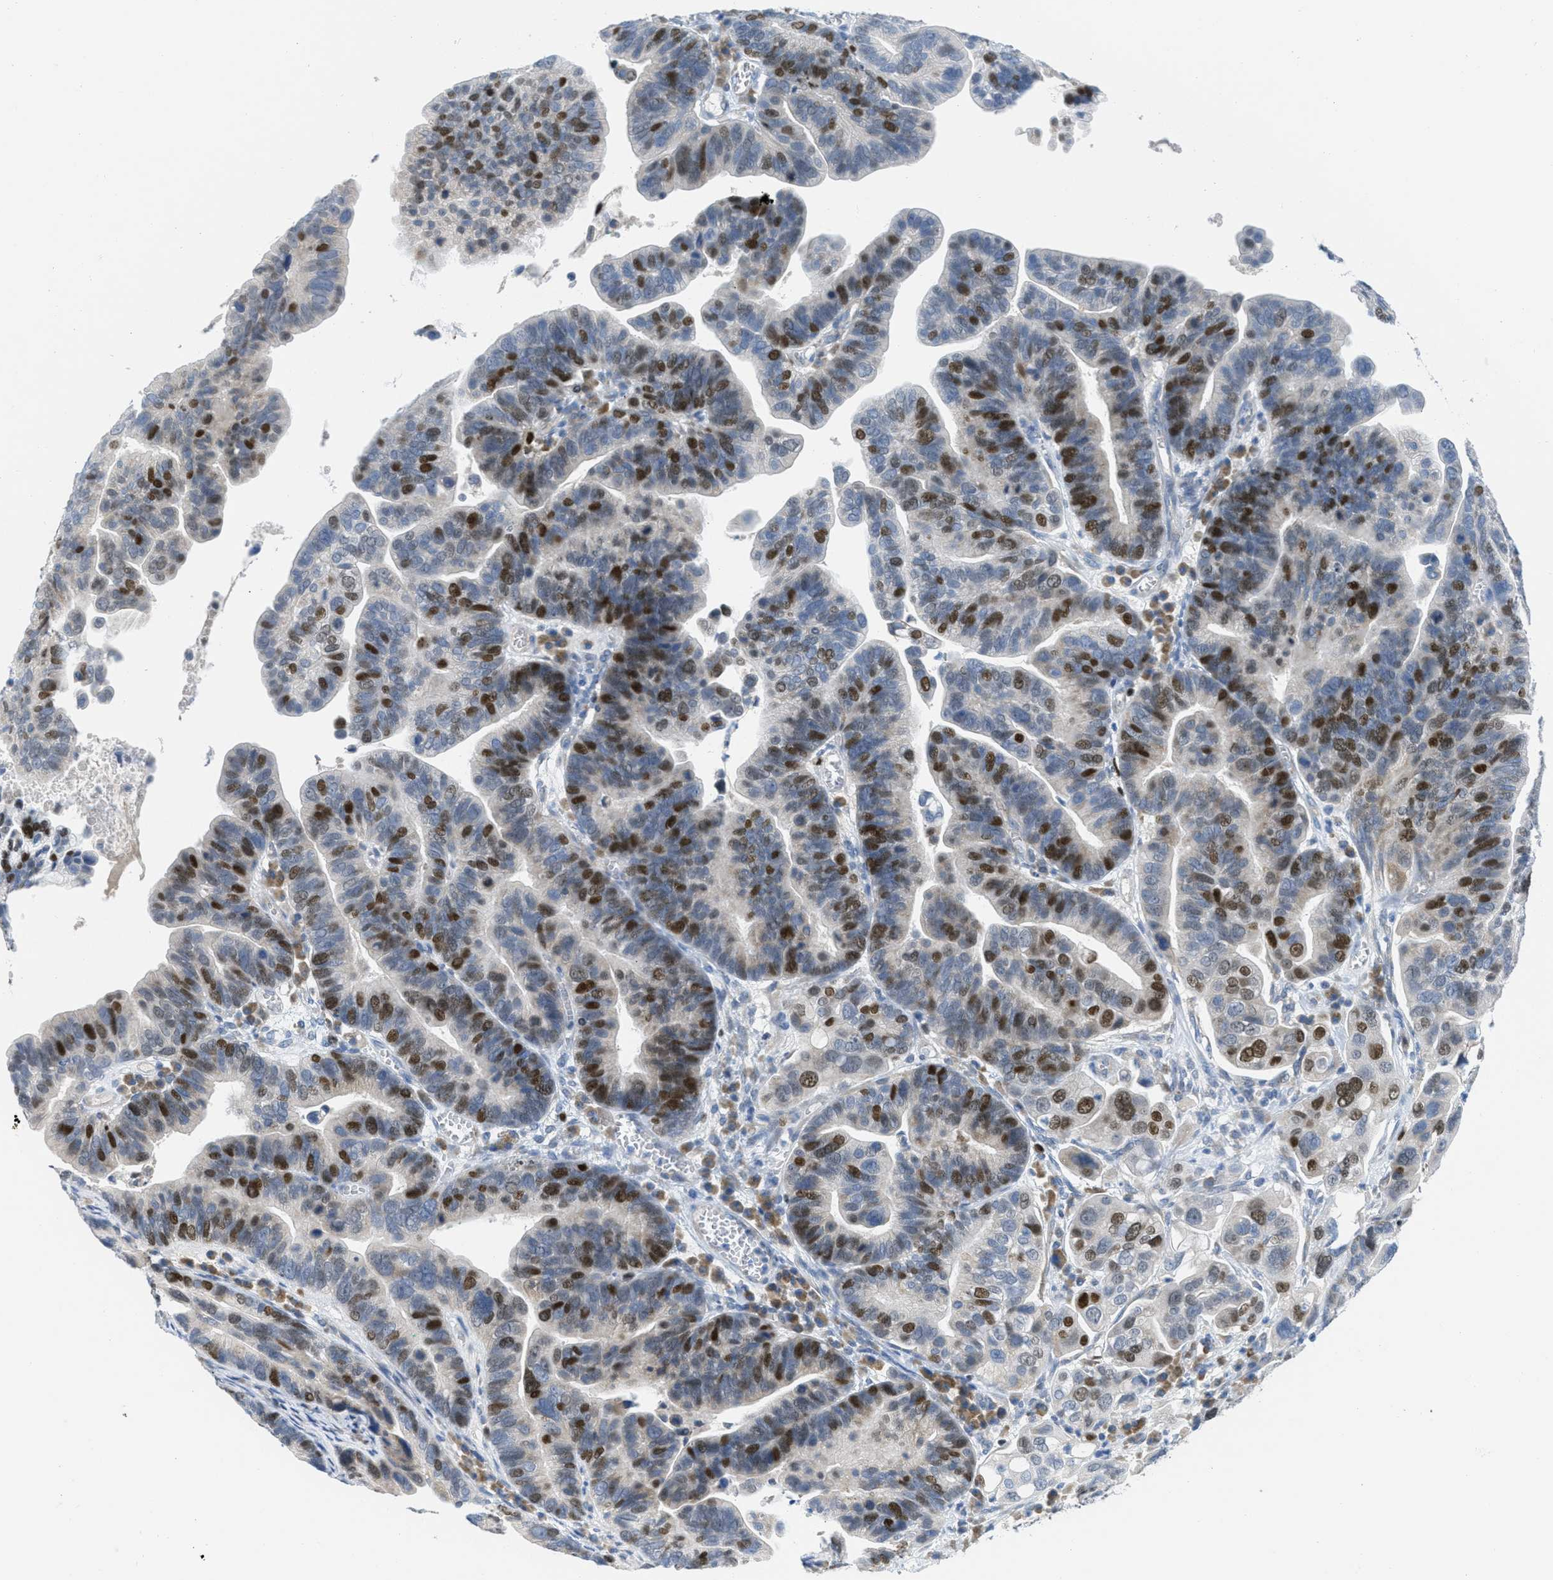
{"staining": {"intensity": "strong", "quantity": "25%-75%", "location": "nuclear"}, "tissue": "ovarian cancer", "cell_type": "Tumor cells", "image_type": "cancer", "snomed": [{"axis": "morphology", "description": "Cystadenocarcinoma, serous, NOS"}, {"axis": "topography", "description": "Ovary"}], "caption": "The immunohistochemical stain shows strong nuclear positivity in tumor cells of ovarian cancer tissue. Immunohistochemistry stains the protein in brown and the nuclei are stained blue.", "gene": "ORC6", "patient": {"sex": "female", "age": 56}}